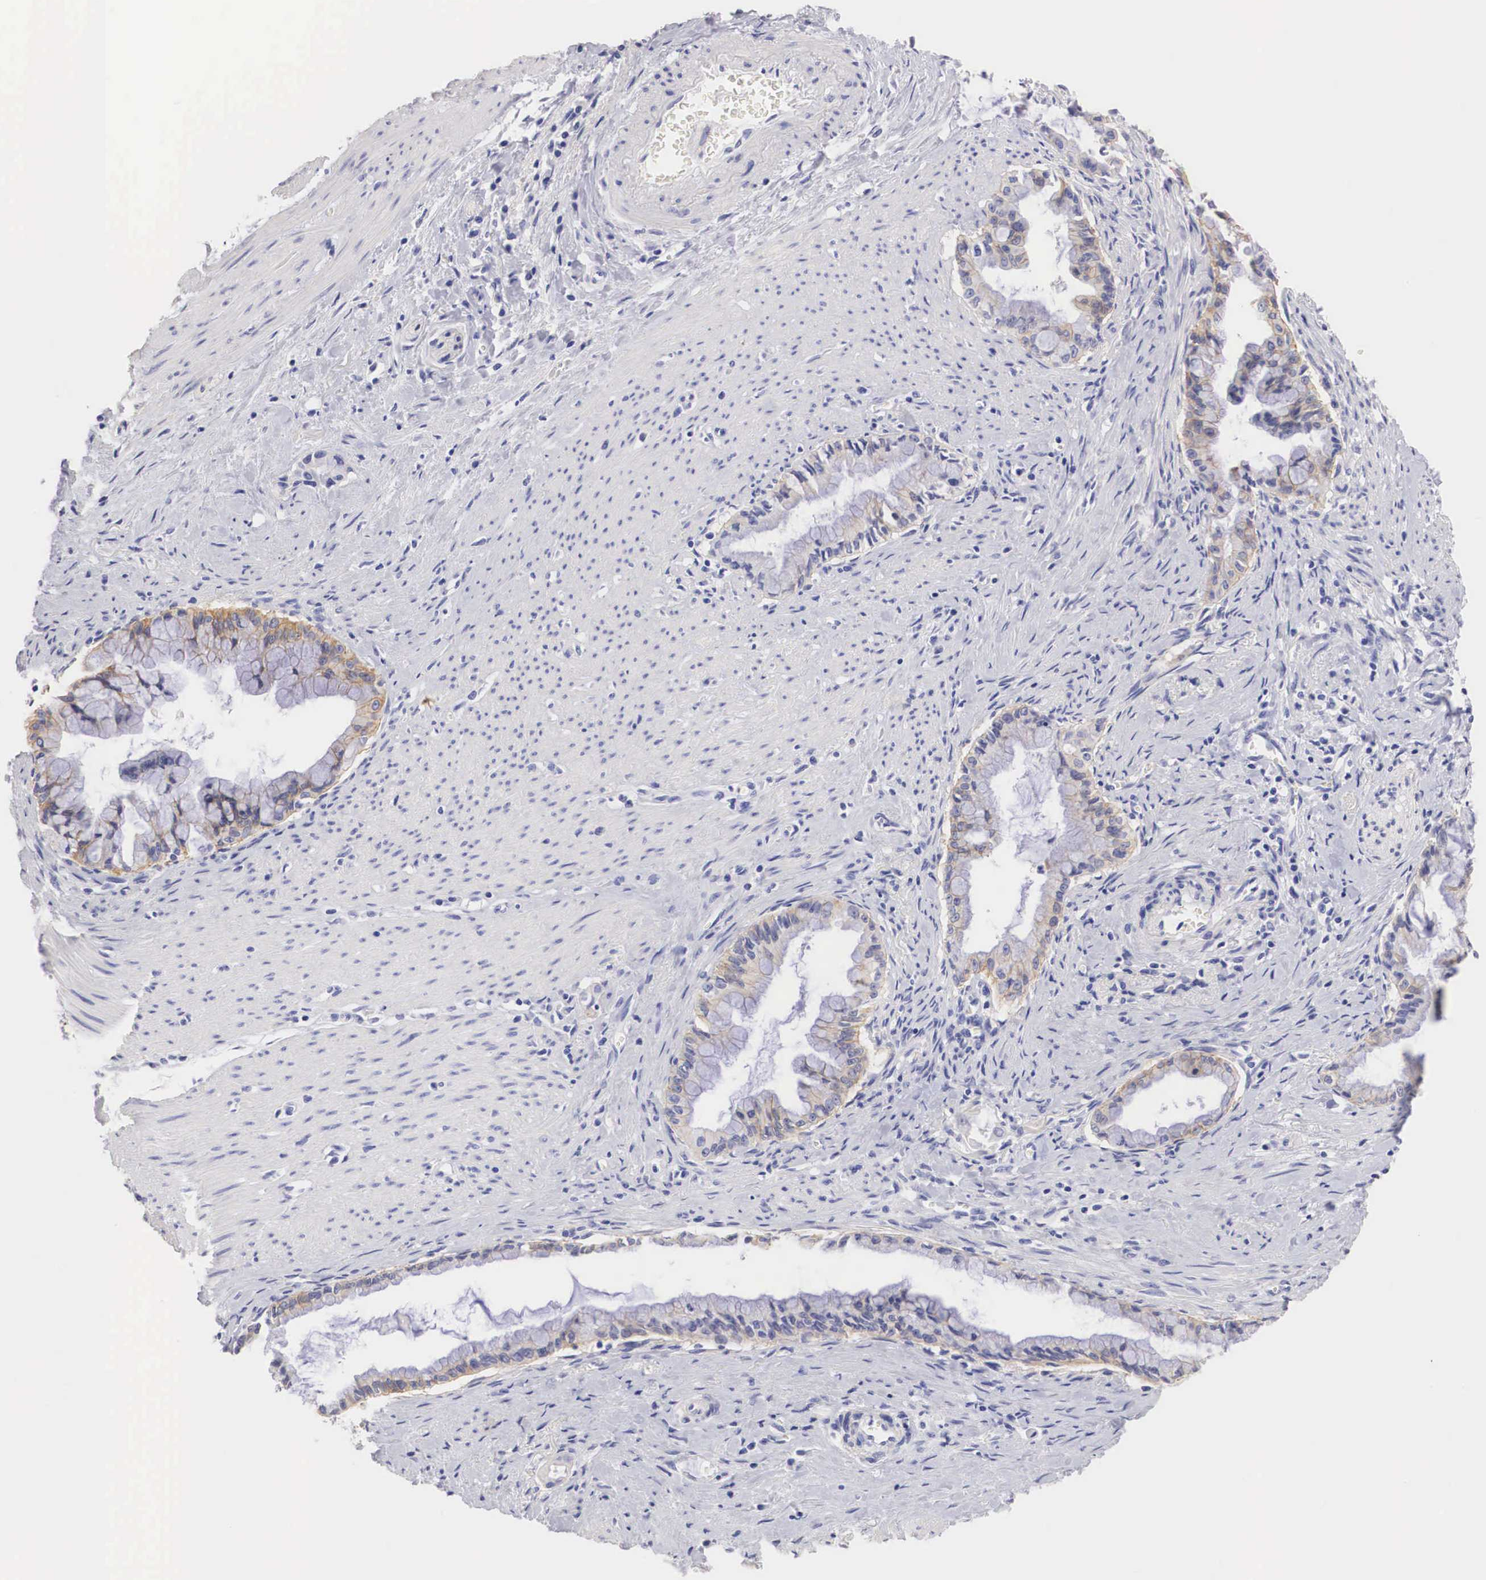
{"staining": {"intensity": "weak", "quantity": "25%-75%", "location": "cytoplasmic/membranous"}, "tissue": "pancreatic cancer", "cell_type": "Tumor cells", "image_type": "cancer", "snomed": [{"axis": "morphology", "description": "Adenocarcinoma, NOS"}, {"axis": "topography", "description": "Pancreas"}], "caption": "Pancreatic adenocarcinoma stained with immunohistochemistry demonstrates weak cytoplasmic/membranous expression in about 25%-75% of tumor cells. The staining was performed using DAB to visualize the protein expression in brown, while the nuclei were stained in blue with hematoxylin (Magnification: 20x).", "gene": "ERBB2", "patient": {"sex": "male", "age": 59}}